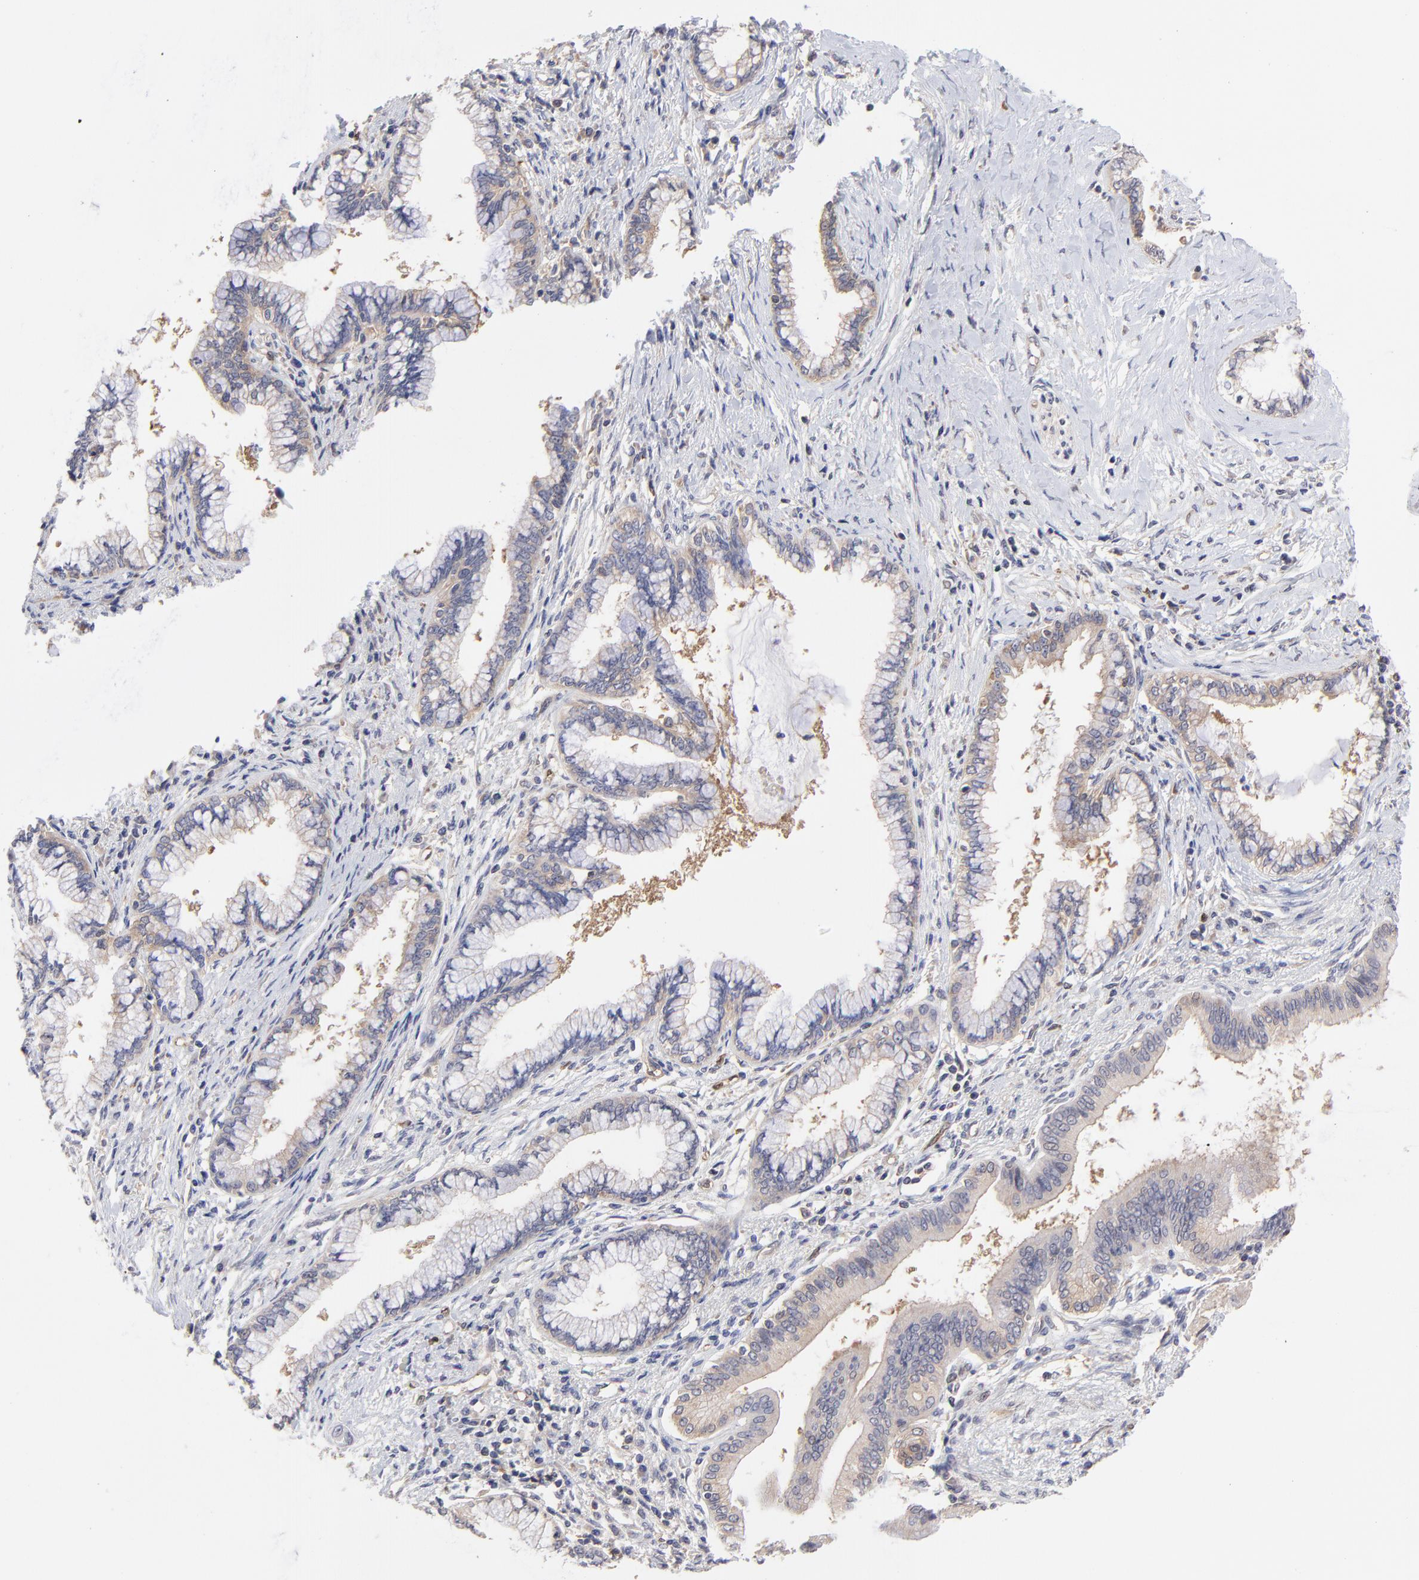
{"staining": {"intensity": "negative", "quantity": "none", "location": "none"}, "tissue": "pancreatic cancer", "cell_type": "Tumor cells", "image_type": "cancer", "snomed": [{"axis": "morphology", "description": "Adenocarcinoma, NOS"}, {"axis": "topography", "description": "Pancreas"}], "caption": "Protein analysis of pancreatic cancer (adenocarcinoma) exhibits no significant staining in tumor cells.", "gene": "GART", "patient": {"sex": "female", "age": 64}}